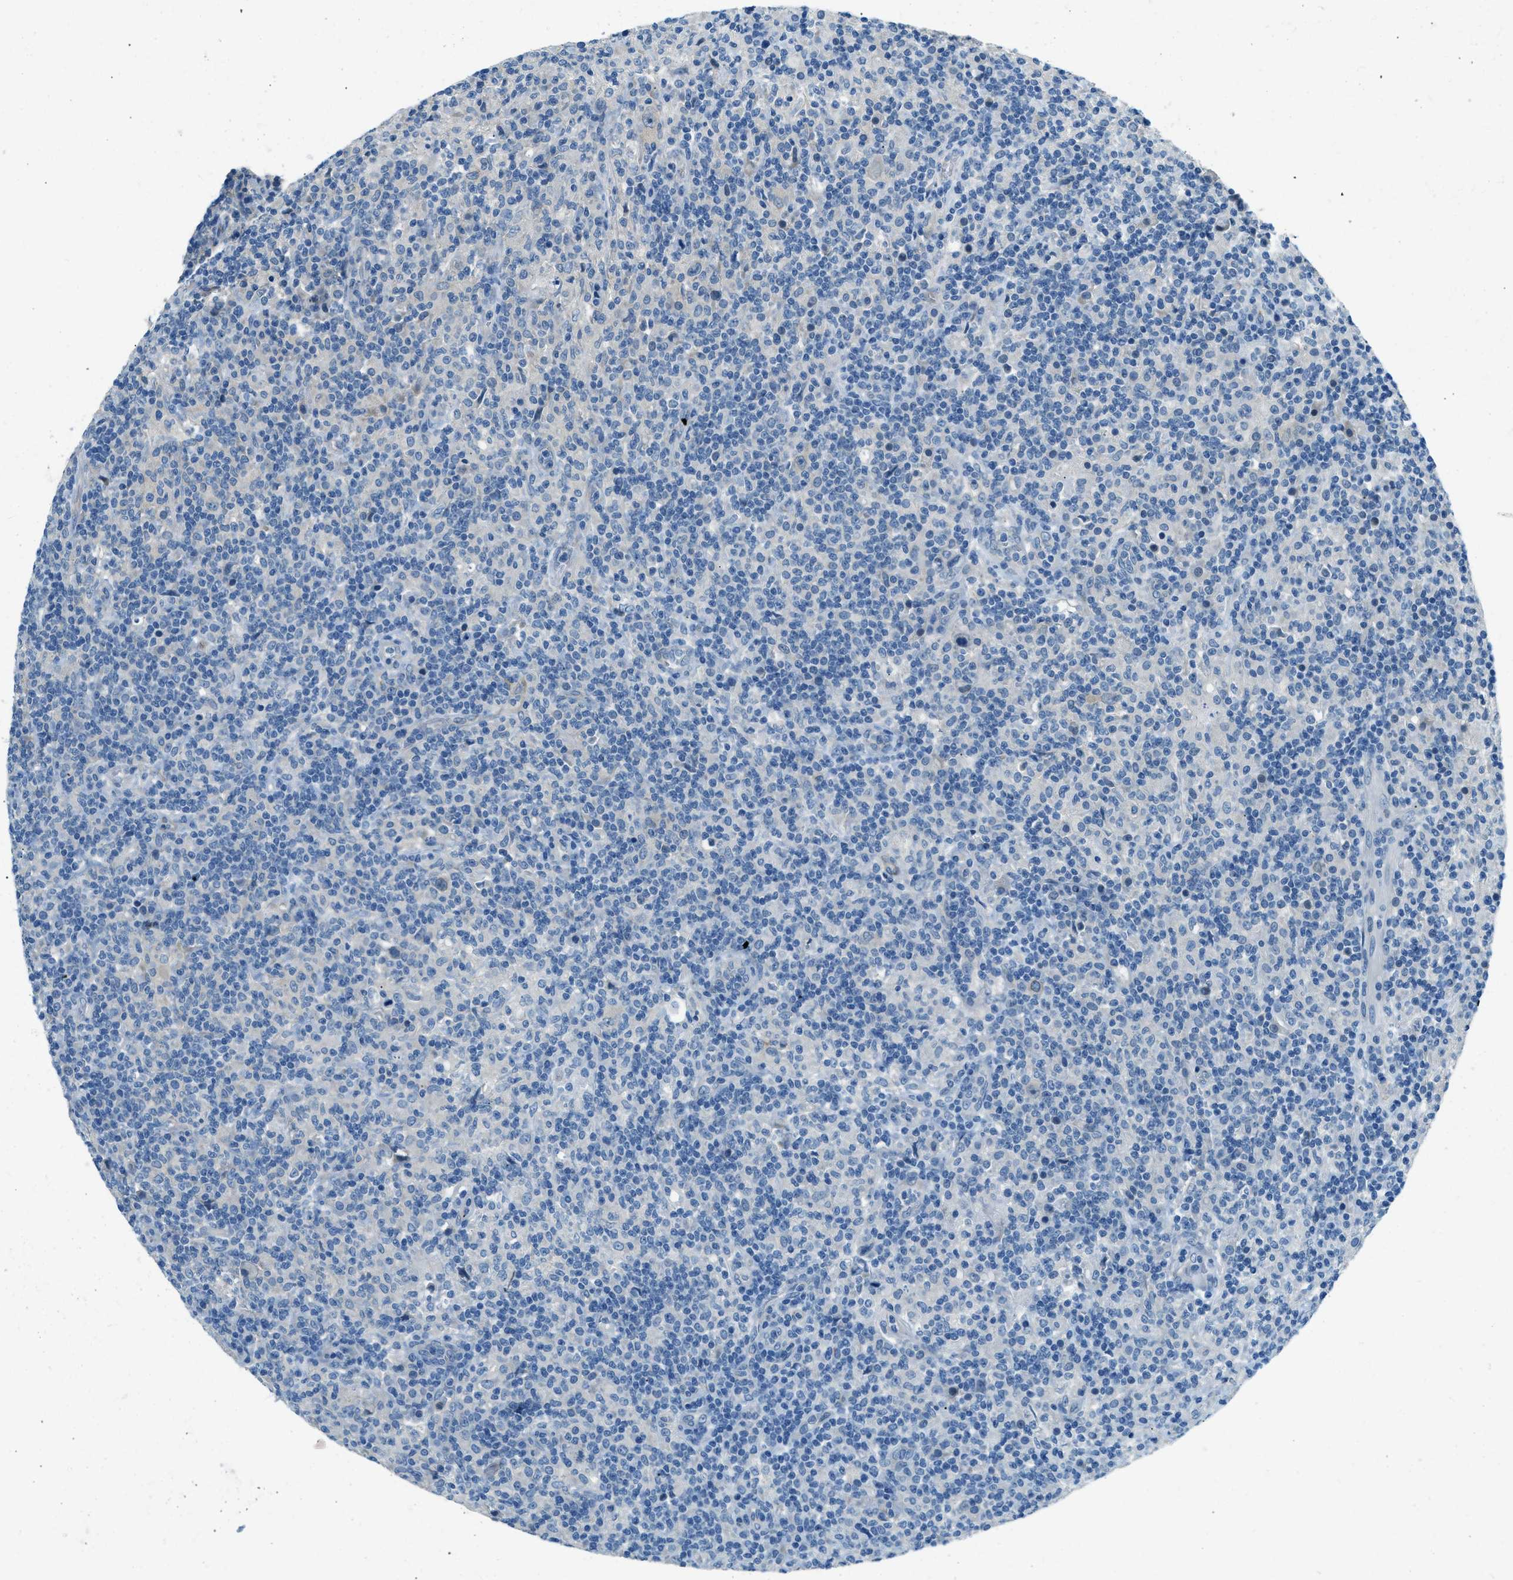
{"staining": {"intensity": "negative", "quantity": "none", "location": "none"}, "tissue": "lymphoma", "cell_type": "Tumor cells", "image_type": "cancer", "snomed": [{"axis": "morphology", "description": "Hodgkin's disease, NOS"}, {"axis": "topography", "description": "Lymph node"}], "caption": "Histopathology image shows no significant protein expression in tumor cells of lymphoma.", "gene": "ZNF367", "patient": {"sex": "male", "age": 70}}